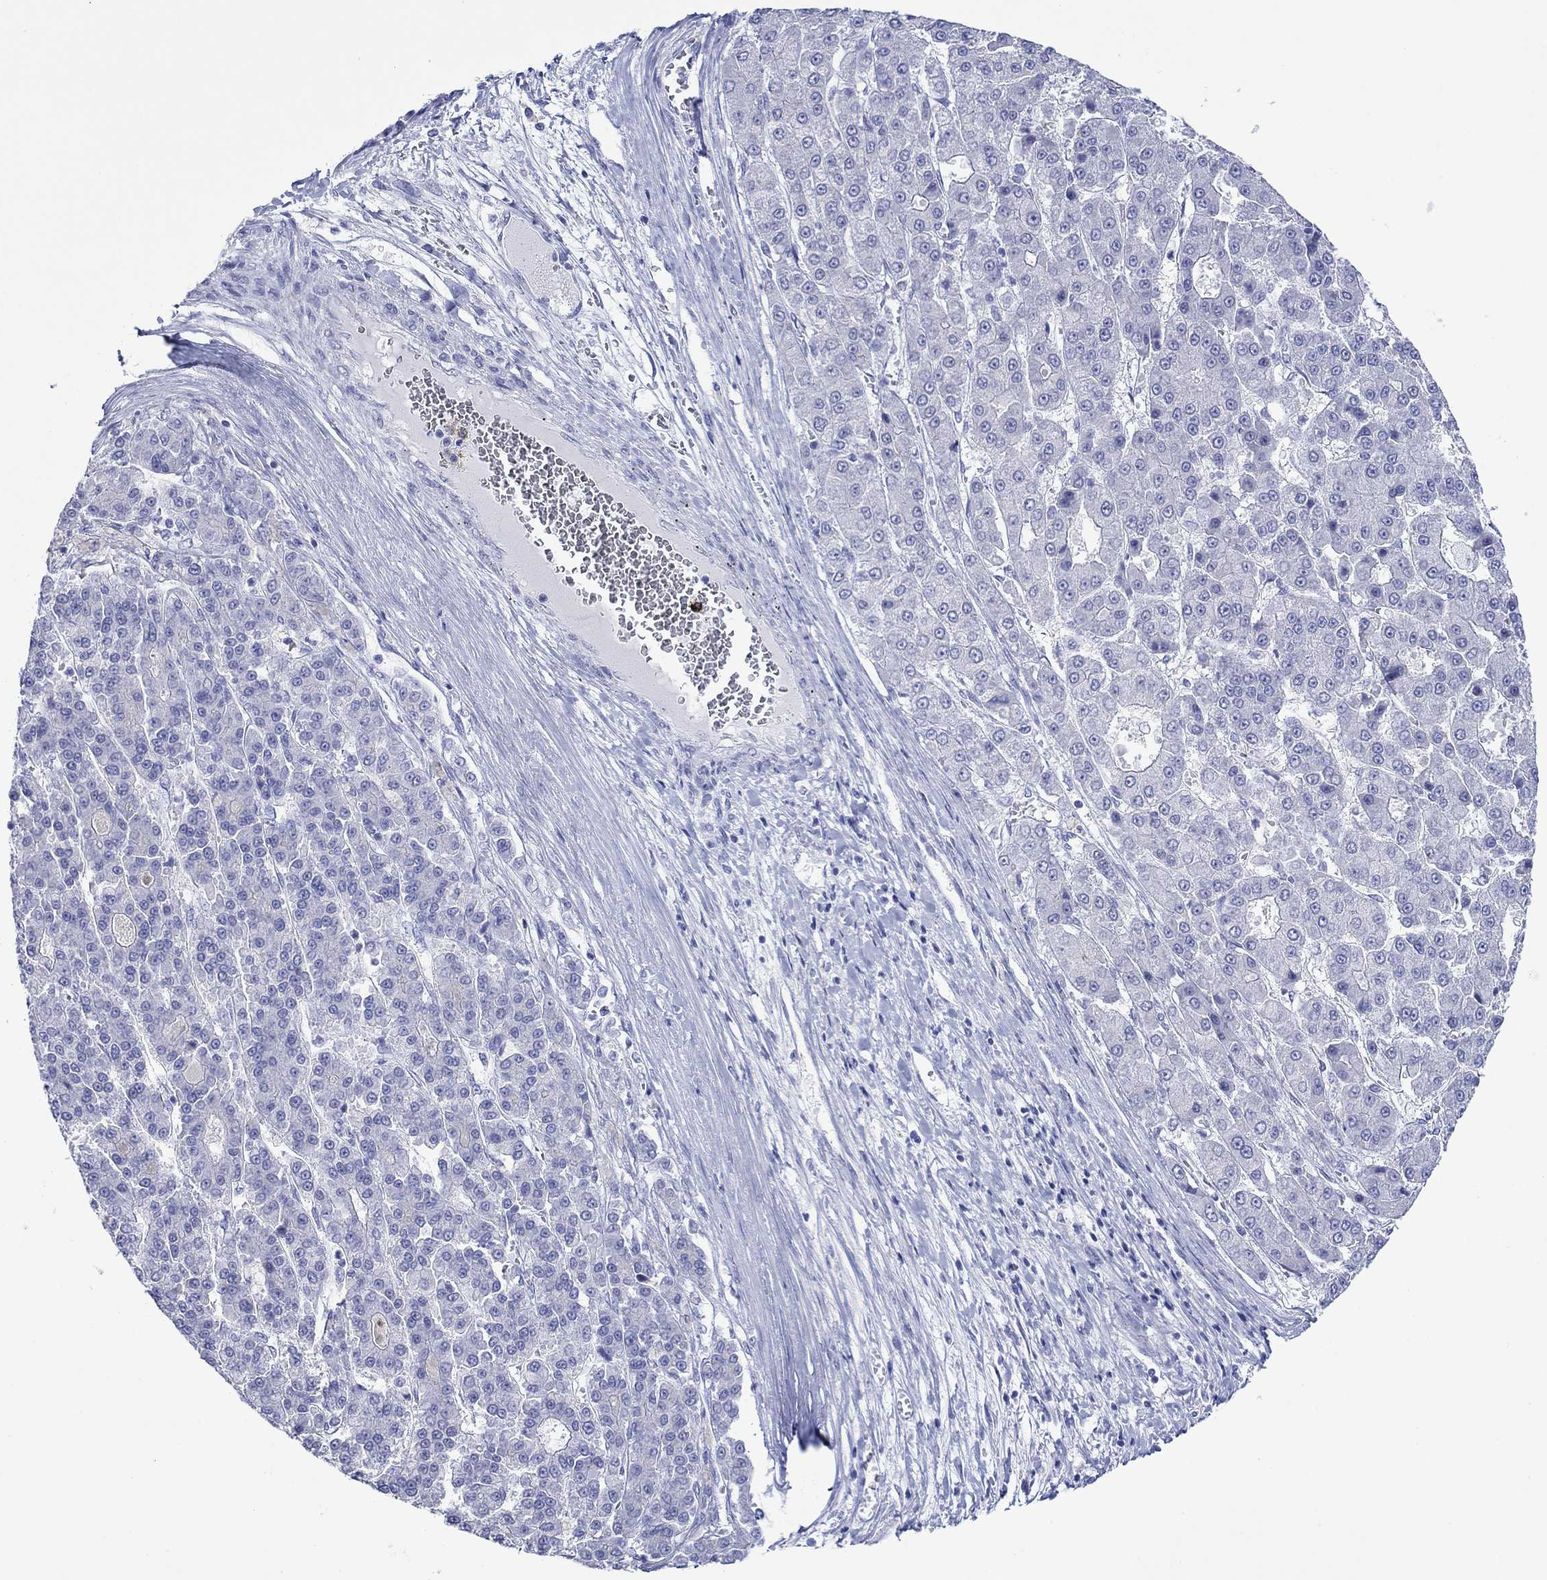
{"staining": {"intensity": "negative", "quantity": "none", "location": "none"}, "tissue": "liver cancer", "cell_type": "Tumor cells", "image_type": "cancer", "snomed": [{"axis": "morphology", "description": "Carcinoma, Hepatocellular, NOS"}, {"axis": "topography", "description": "Liver"}], "caption": "DAB (3,3'-diaminobenzidine) immunohistochemical staining of human liver hepatocellular carcinoma exhibits no significant positivity in tumor cells.", "gene": "MLANA", "patient": {"sex": "male", "age": 70}}